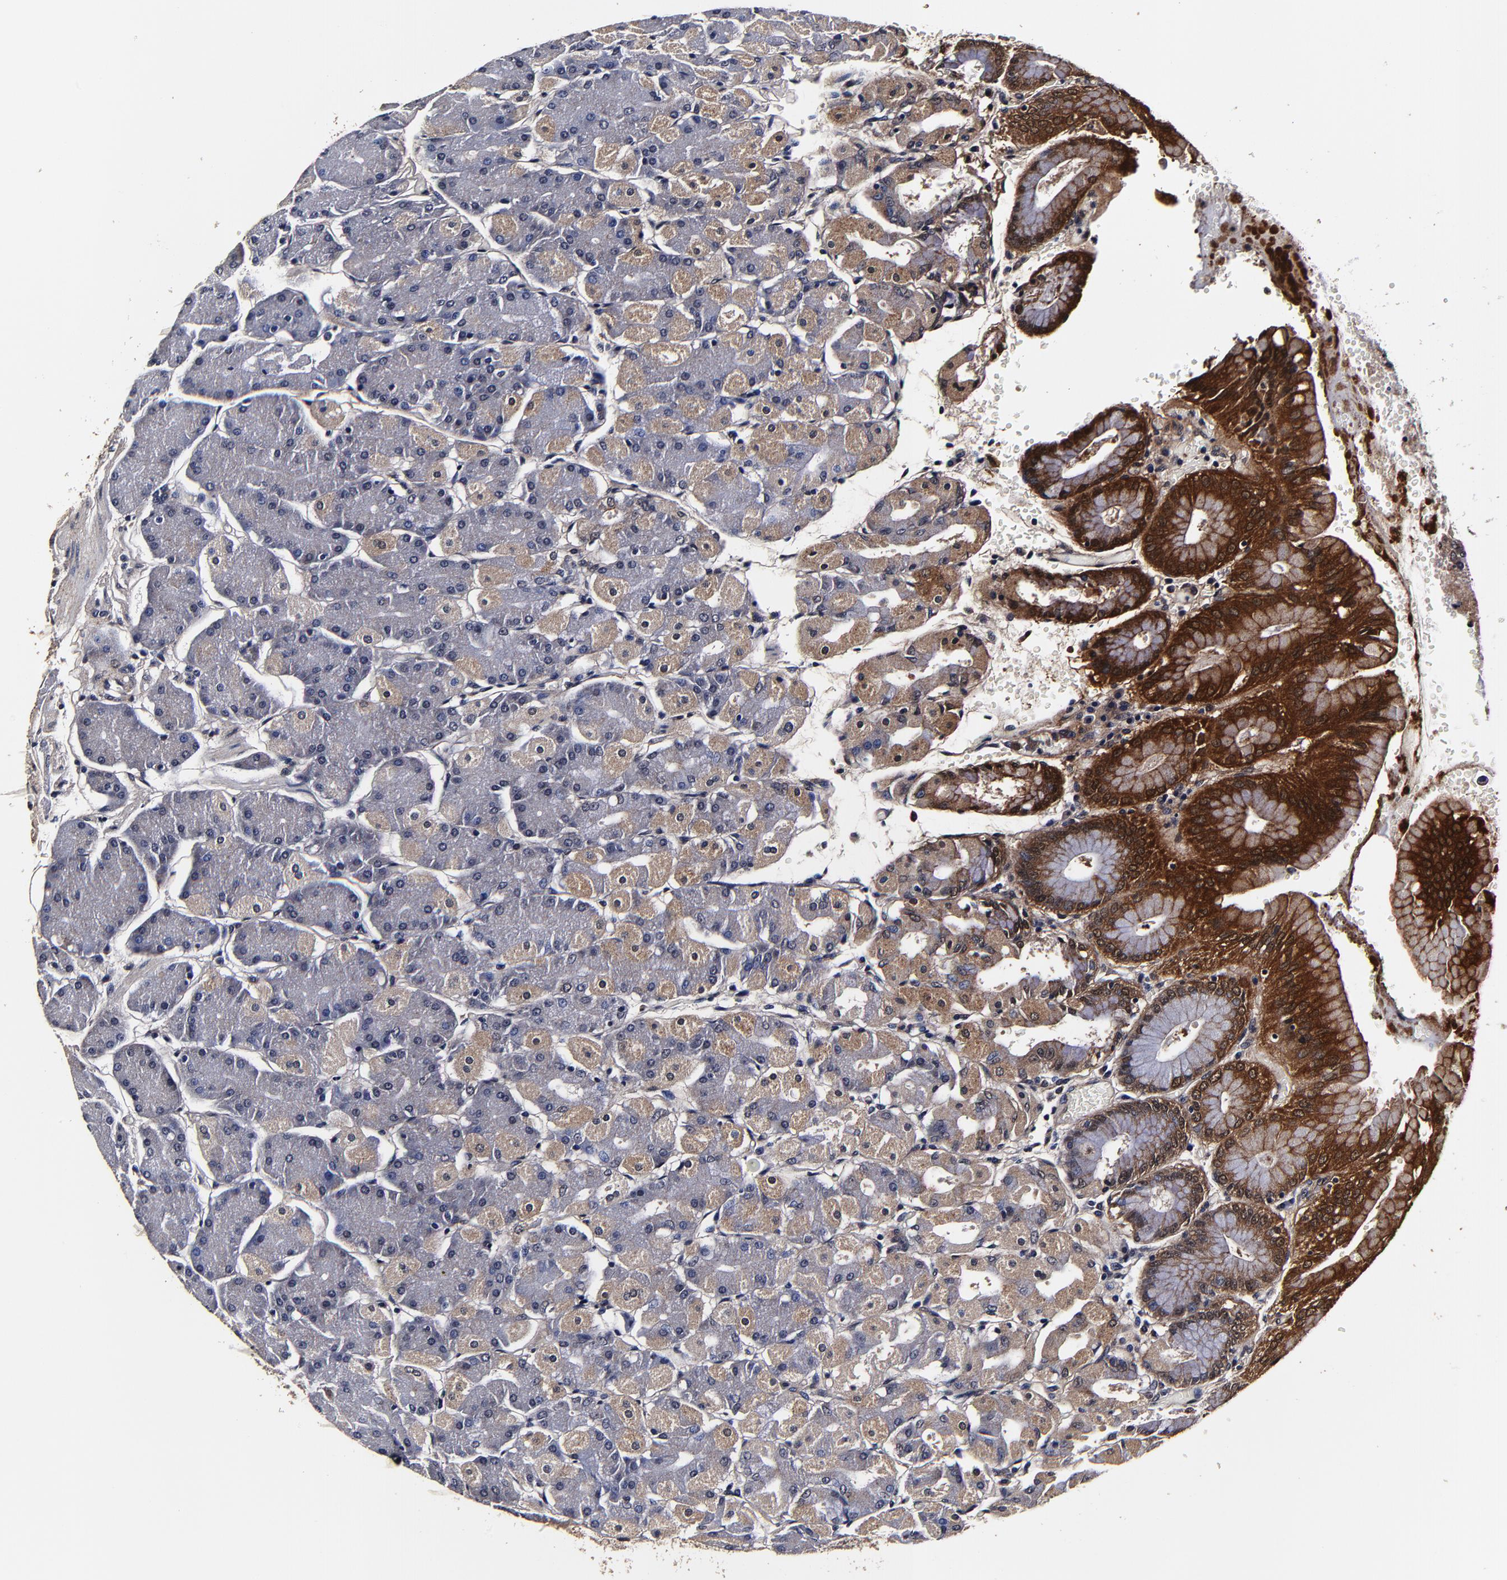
{"staining": {"intensity": "strong", "quantity": "<25%", "location": "cytoplasmic/membranous"}, "tissue": "stomach", "cell_type": "Glandular cells", "image_type": "normal", "snomed": [{"axis": "morphology", "description": "Normal tissue, NOS"}, {"axis": "topography", "description": "Stomach, upper"}, {"axis": "topography", "description": "Stomach"}], "caption": "Glandular cells exhibit medium levels of strong cytoplasmic/membranous expression in approximately <25% of cells in normal stomach.", "gene": "MMP15", "patient": {"sex": "male", "age": 76}}